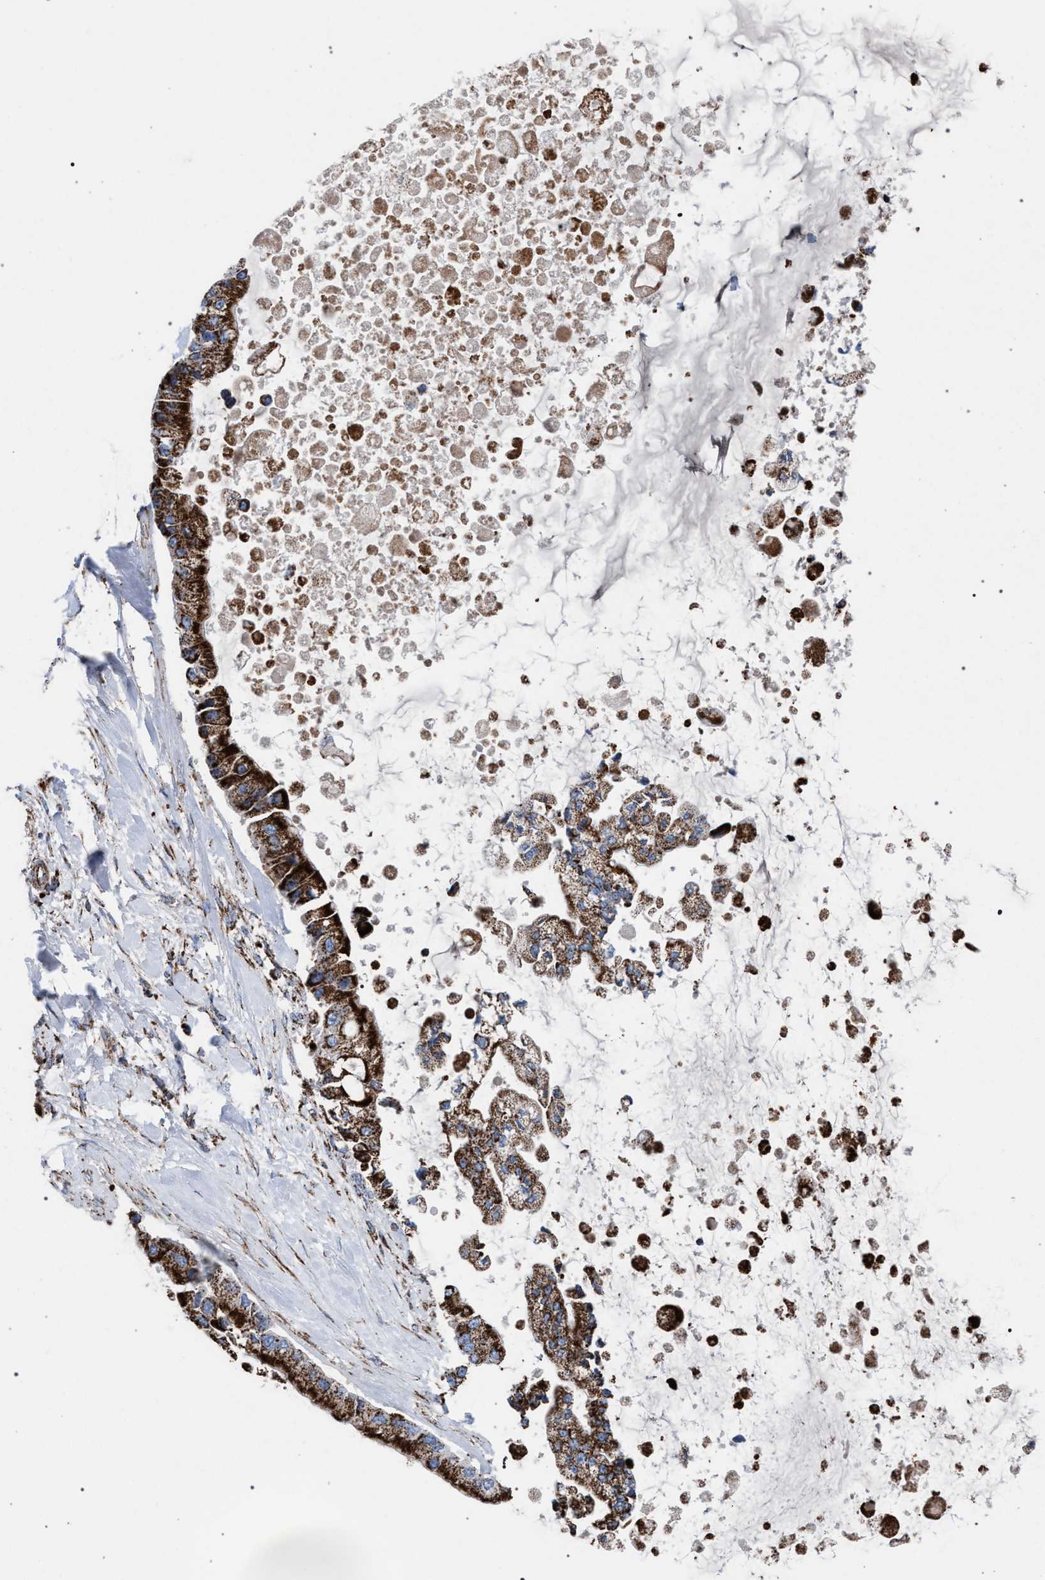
{"staining": {"intensity": "strong", "quantity": ">75%", "location": "cytoplasmic/membranous"}, "tissue": "liver cancer", "cell_type": "Tumor cells", "image_type": "cancer", "snomed": [{"axis": "morphology", "description": "Cholangiocarcinoma"}, {"axis": "topography", "description": "Liver"}], "caption": "IHC of cholangiocarcinoma (liver) shows high levels of strong cytoplasmic/membranous expression in about >75% of tumor cells.", "gene": "VPS13A", "patient": {"sex": "male", "age": 50}}